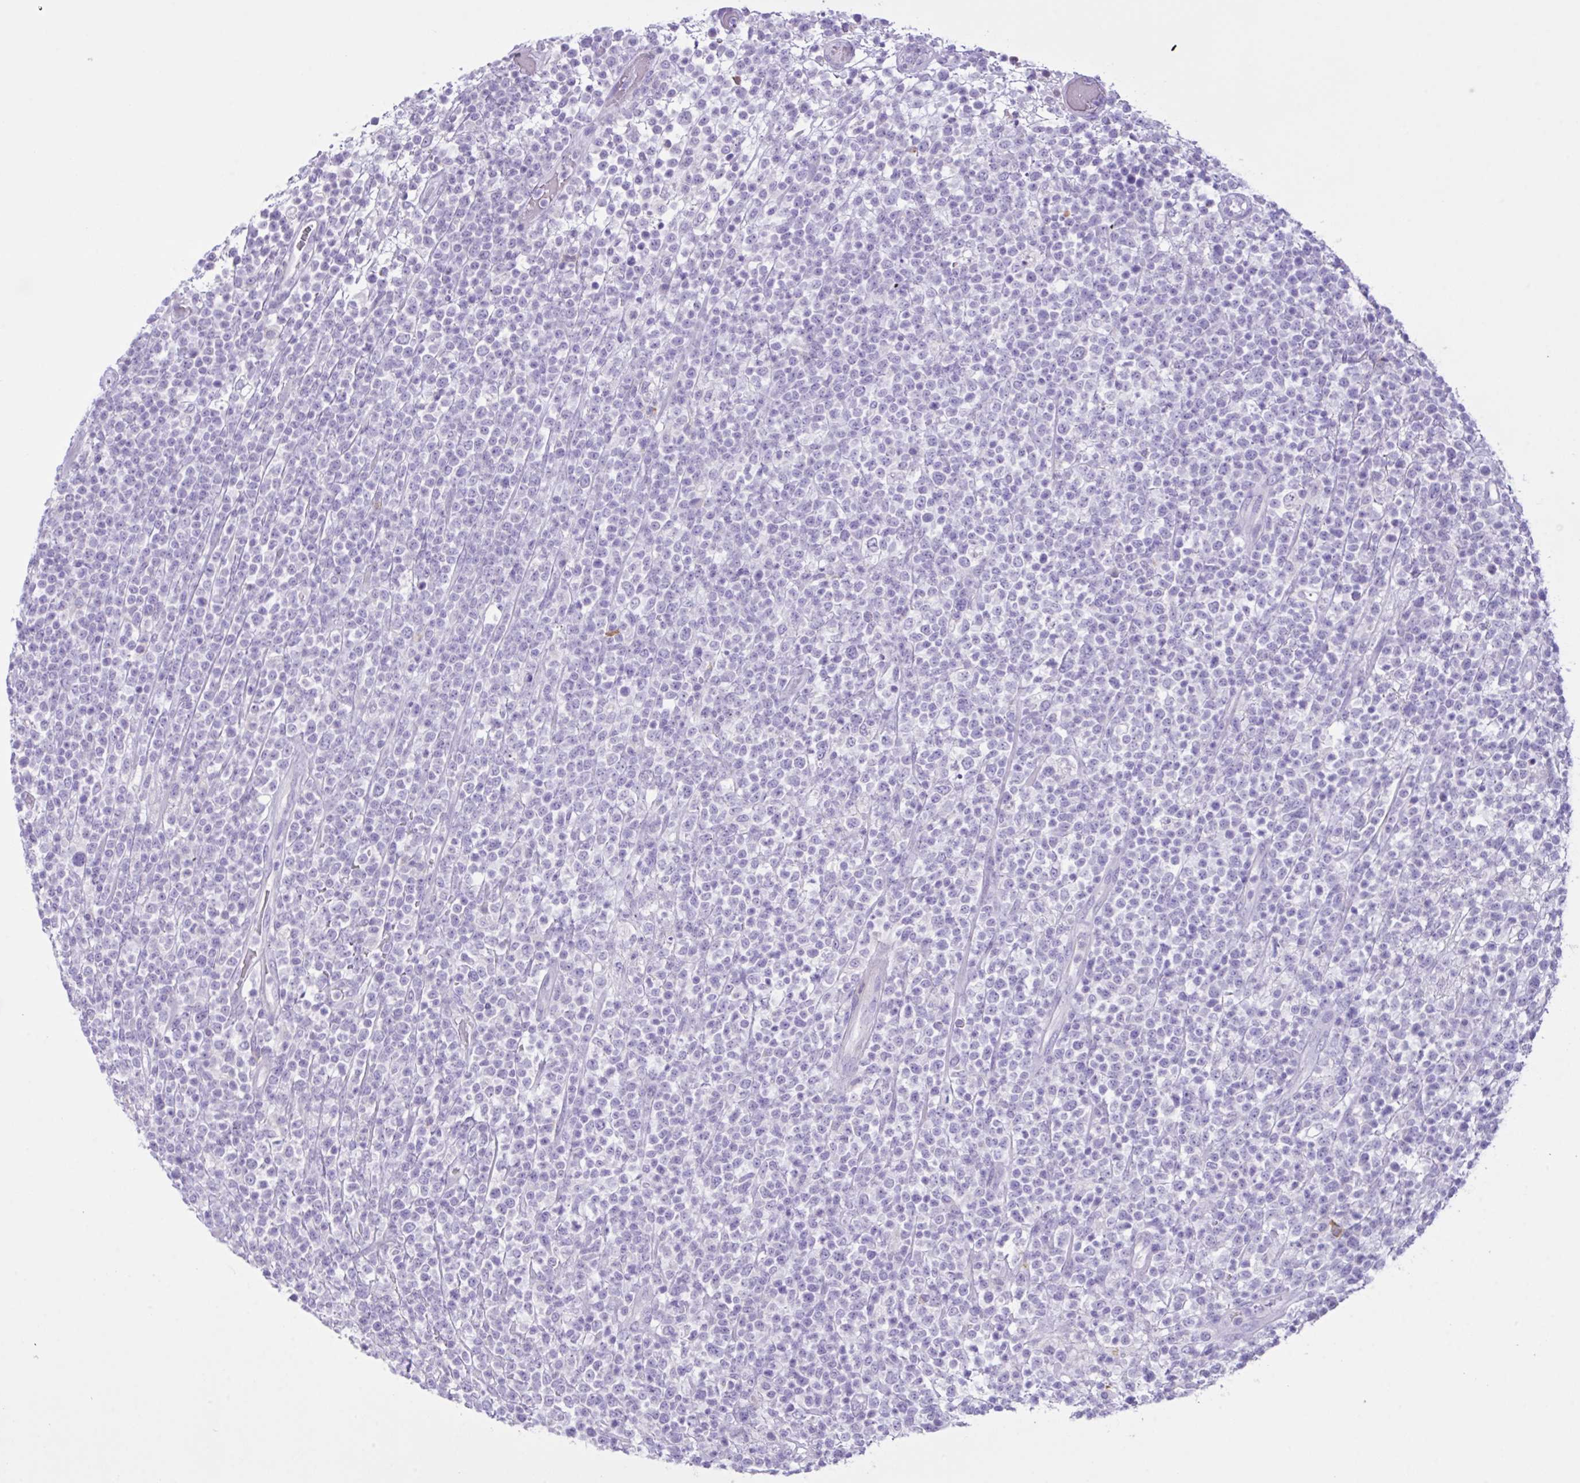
{"staining": {"intensity": "negative", "quantity": "none", "location": "none"}, "tissue": "lymphoma", "cell_type": "Tumor cells", "image_type": "cancer", "snomed": [{"axis": "morphology", "description": "Malignant lymphoma, non-Hodgkin's type, High grade"}, {"axis": "topography", "description": "Colon"}], "caption": "A high-resolution photomicrograph shows immunohistochemistry staining of high-grade malignant lymphoma, non-Hodgkin's type, which exhibits no significant expression in tumor cells. (Brightfield microscopy of DAB immunohistochemistry (IHC) at high magnification).", "gene": "CST11", "patient": {"sex": "female", "age": 53}}